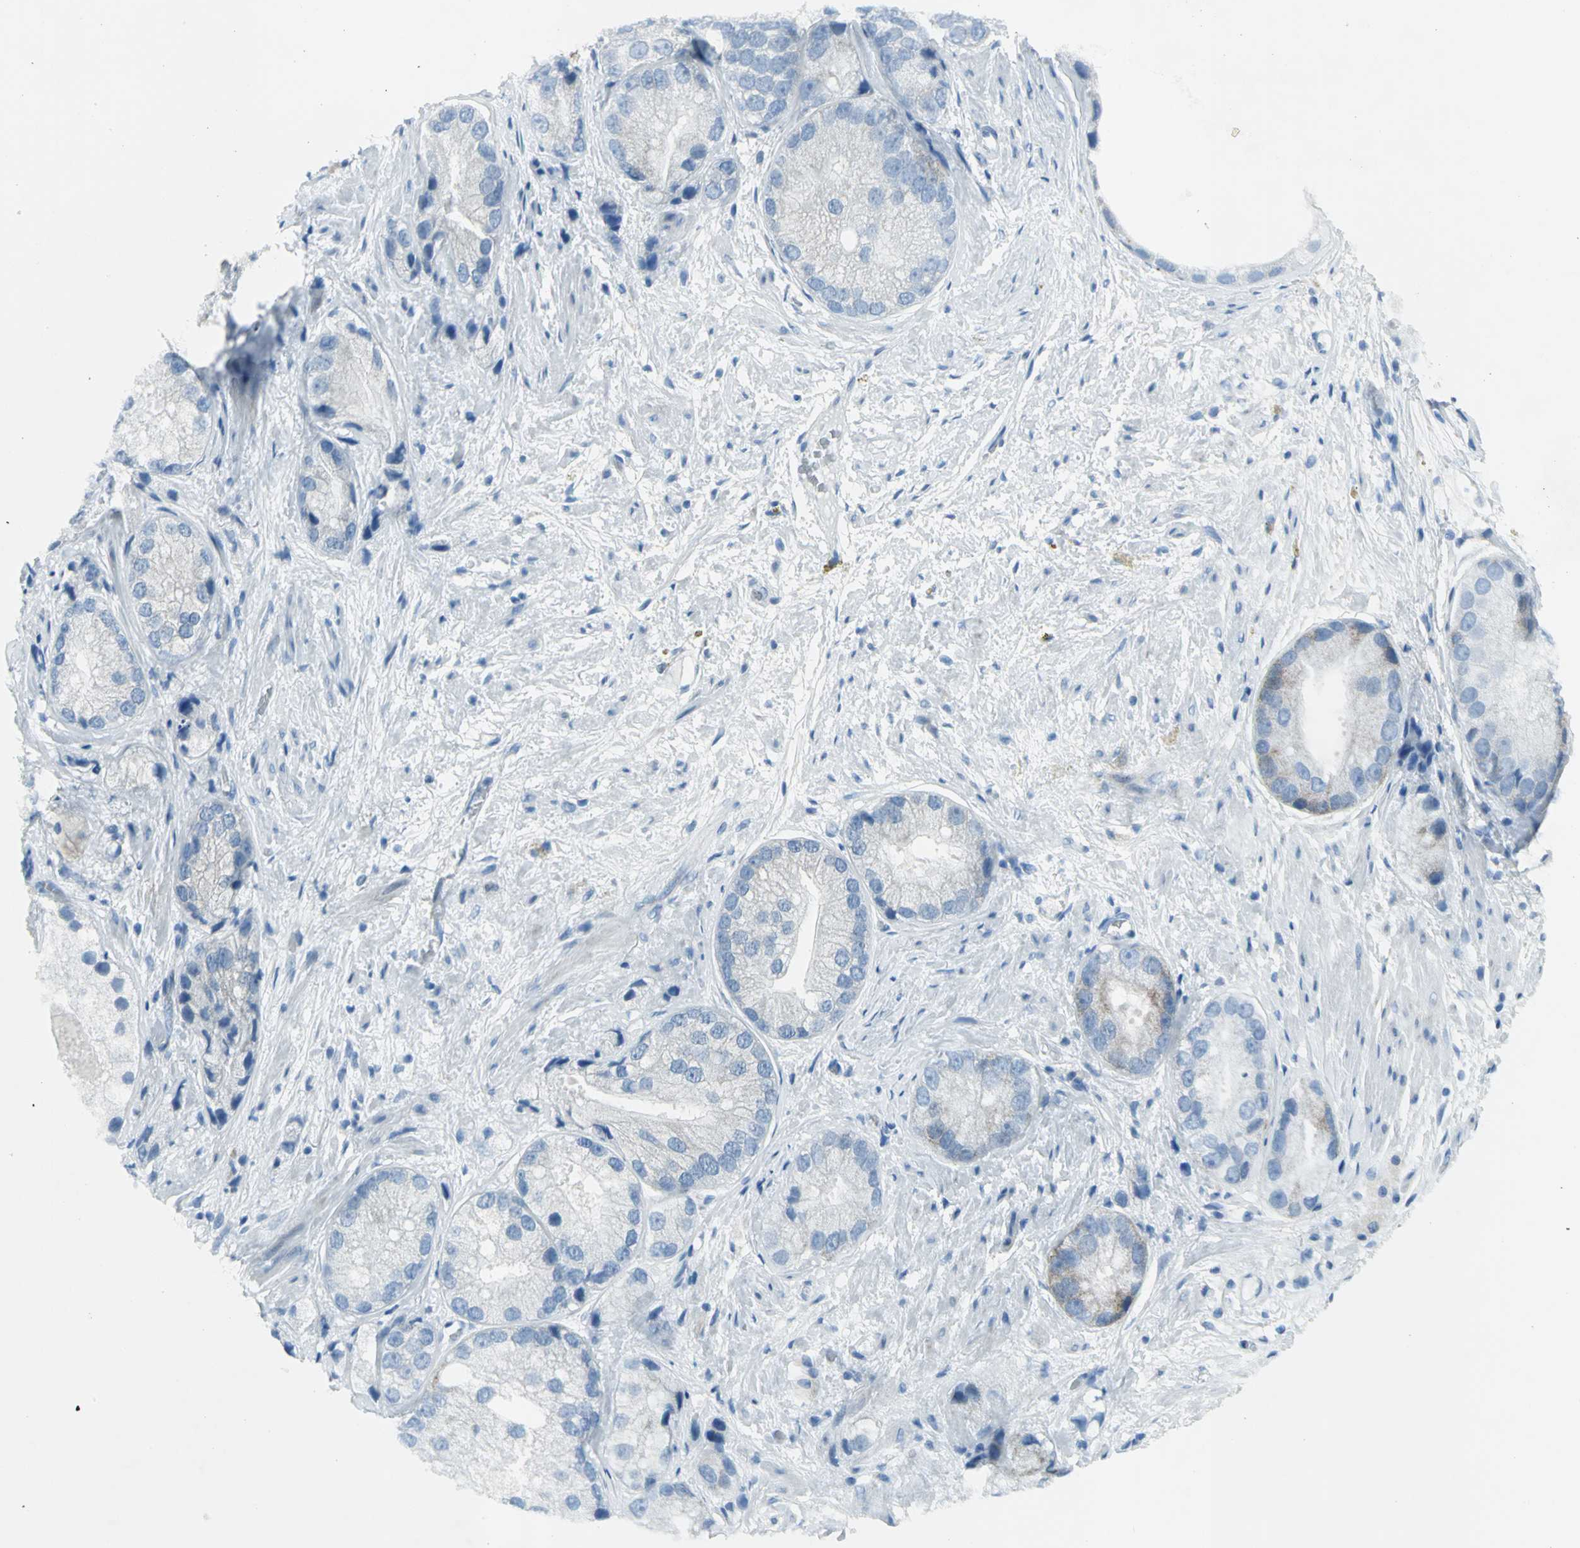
{"staining": {"intensity": "weak", "quantity": "<25%", "location": "cytoplasmic/membranous"}, "tissue": "prostate cancer", "cell_type": "Tumor cells", "image_type": "cancer", "snomed": [{"axis": "morphology", "description": "Adenocarcinoma, Low grade"}, {"axis": "topography", "description": "Prostate"}], "caption": "DAB (3,3'-diaminobenzidine) immunohistochemical staining of human prostate cancer (adenocarcinoma (low-grade)) reveals no significant staining in tumor cells.", "gene": "DNAI2", "patient": {"sex": "male", "age": 69}}